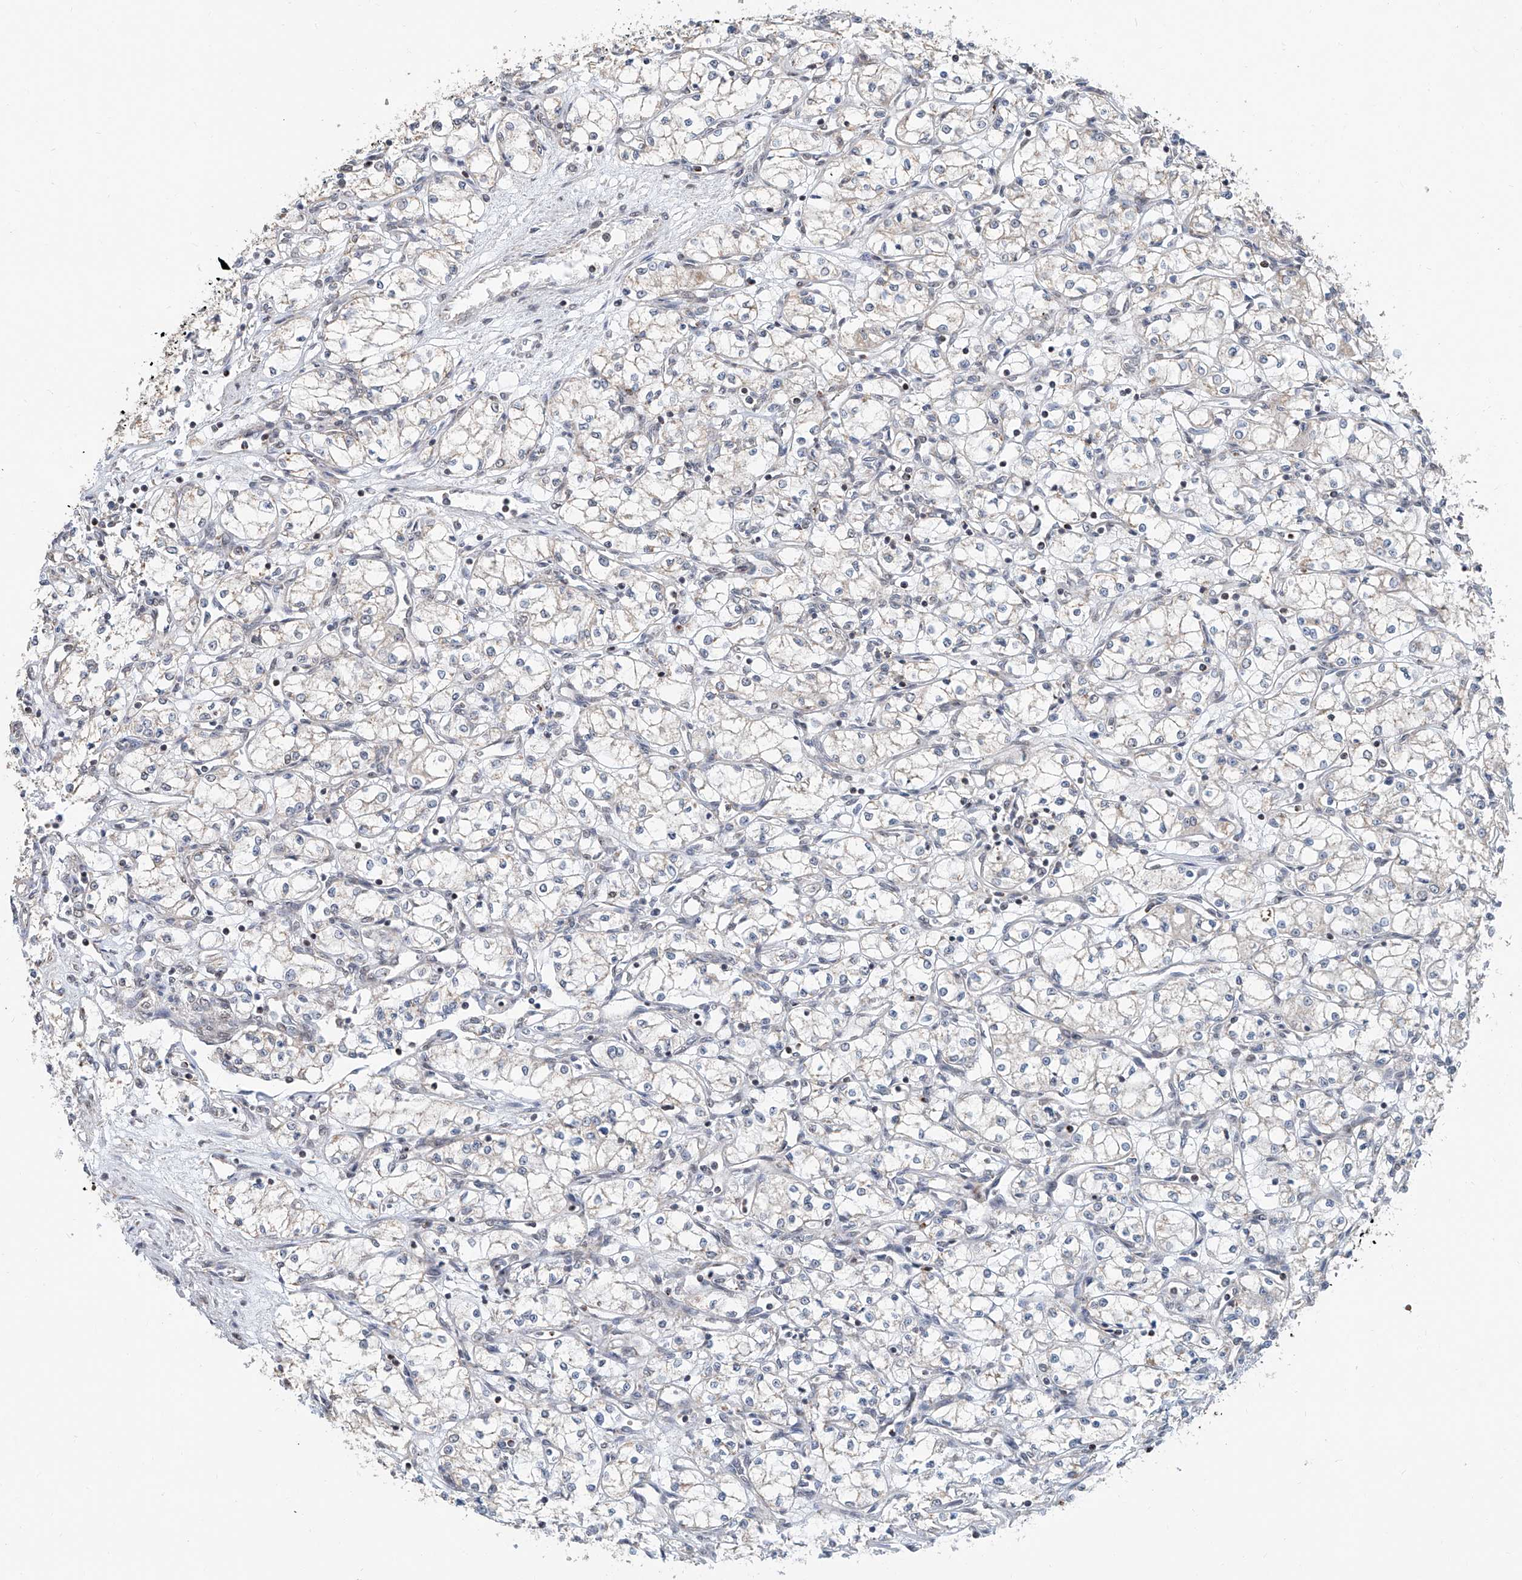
{"staining": {"intensity": "negative", "quantity": "none", "location": "none"}, "tissue": "renal cancer", "cell_type": "Tumor cells", "image_type": "cancer", "snomed": [{"axis": "morphology", "description": "Adenocarcinoma, NOS"}, {"axis": "topography", "description": "Kidney"}], "caption": "An immunohistochemistry histopathology image of adenocarcinoma (renal) is shown. There is no staining in tumor cells of adenocarcinoma (renal).", "gene": "SDE2", "patient": {"sex": "male", "age": 59}}